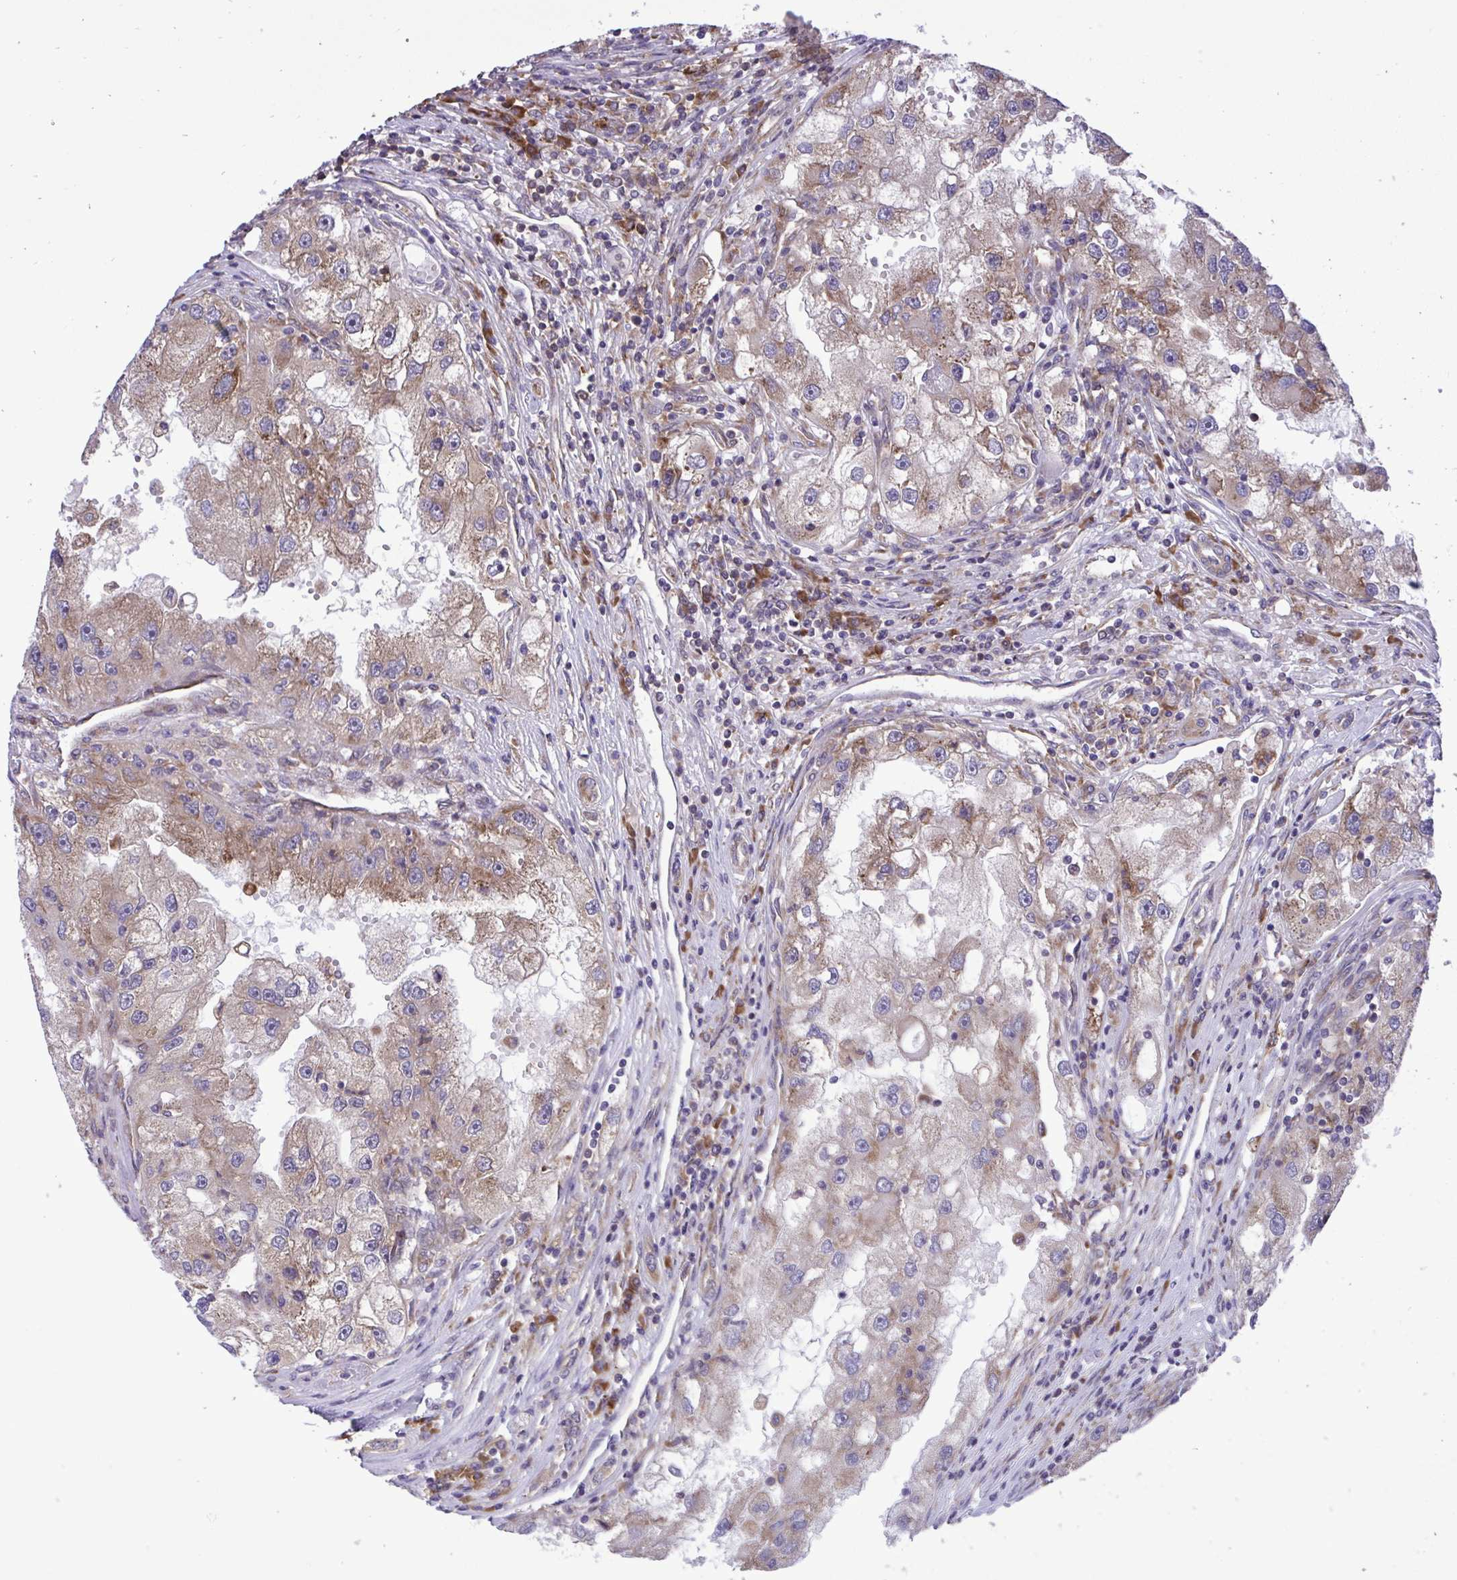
{"staining": {"intensity": "moderate", "quantity": ">75%", "location": "cytoplasmic/membranous"}, "tissue": "renal cancer", "cell_type": "Tumor cells", "image_type": "cancer", "snomed": [{"axis": "morphology", "description": "Adenocarcinoma, NOS"}, {"axis": "topography", "description": "Kidney"}], "caption": "Protein analysis of adenocarcinoma (renal) tissue shows moderate cytoplasmic/membranous positivity in approximately >75% of tumor cells.", "gene": "RPS15", "patient": {"sex": "male", "age": 63}}